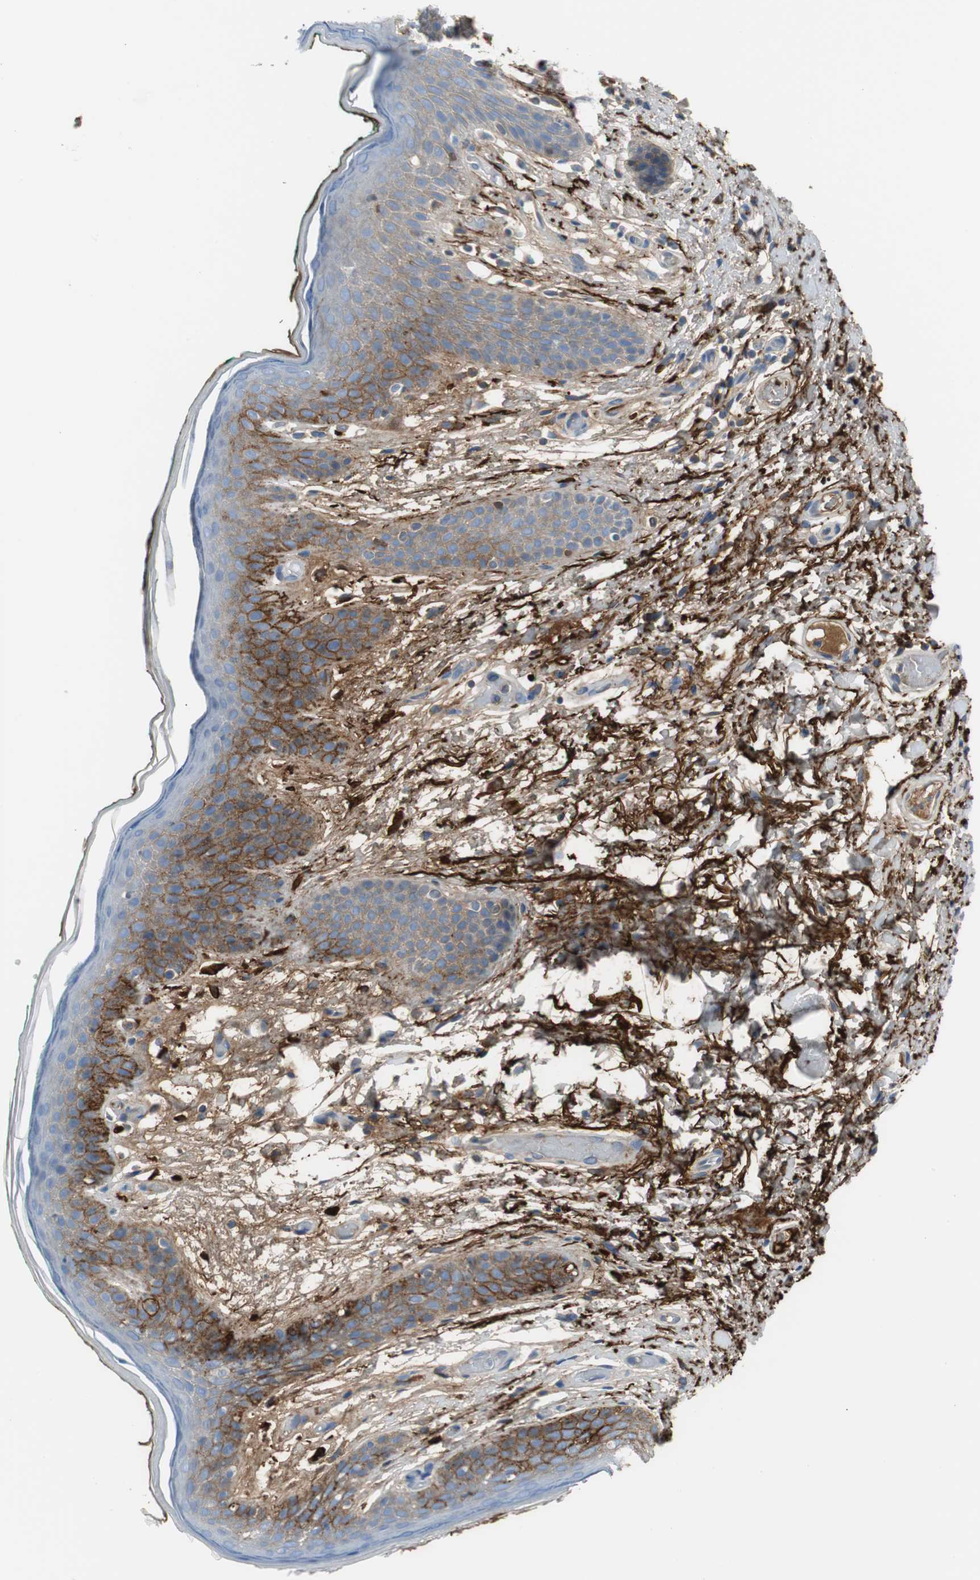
{"staining": {"intensity": "moderate", "quantity": "<25%", "location": "cytoplasmic/membranous"}, "tissue": "skin", "cell_type": "Epidermal cells", "image_type": "normal", "snomed": [{"axis": "morphology", "description": "Normal tissue, NOS"}, {"axis": "topography", "description": "Anal"}], "caption": "Brown immunohistochemical staining in normal skin demonstrates moderate cytoplasmic/membranous expression in about <25% of epidermal cells. (brown staining indicates protein expression, while blue staining denotes nuclei).", "gene": "APCS", "patient": {"sex": "male", "age": 74}}